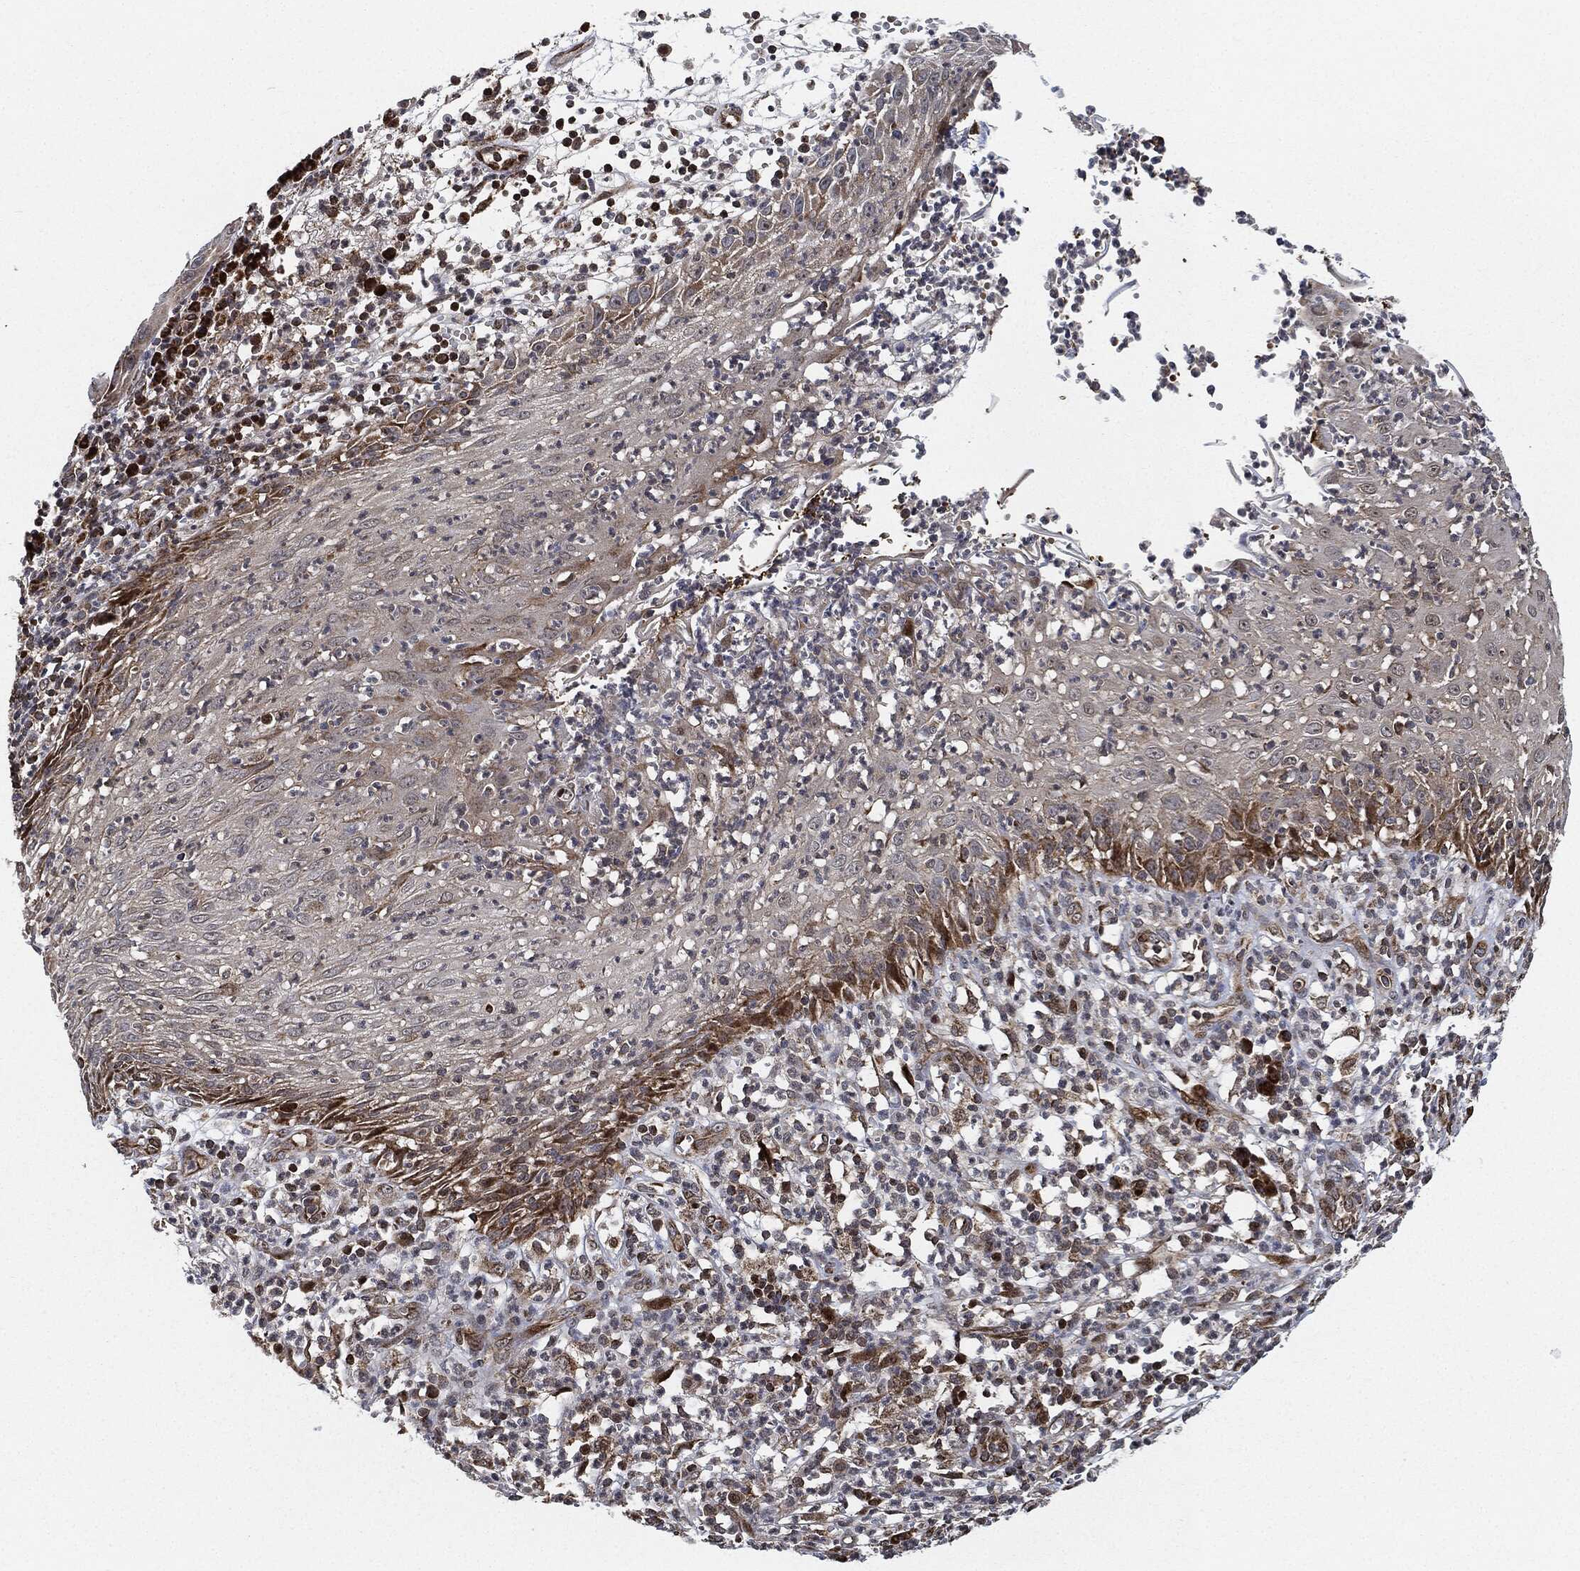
{"staining": {"intensity": "negative", "quantity": "none", "location": "none"}, "tissue": "skin cancer", "cell_type": "Tumor cells", "image_type": "cancer", "snomed": [{"axis": "morphology", "description": "Normal tissue, NOS"}, {"axis": "morphology", "description": "Squamous cell carcinoma, NOS"}, {"axis": "topography", "description": "Skin"}], "caption": "Skin cancer stained for a protein using IHC displays no positivity tumor cells.", "gene": "RNASEL", "patient": {"sex": "male", "age": 79}}